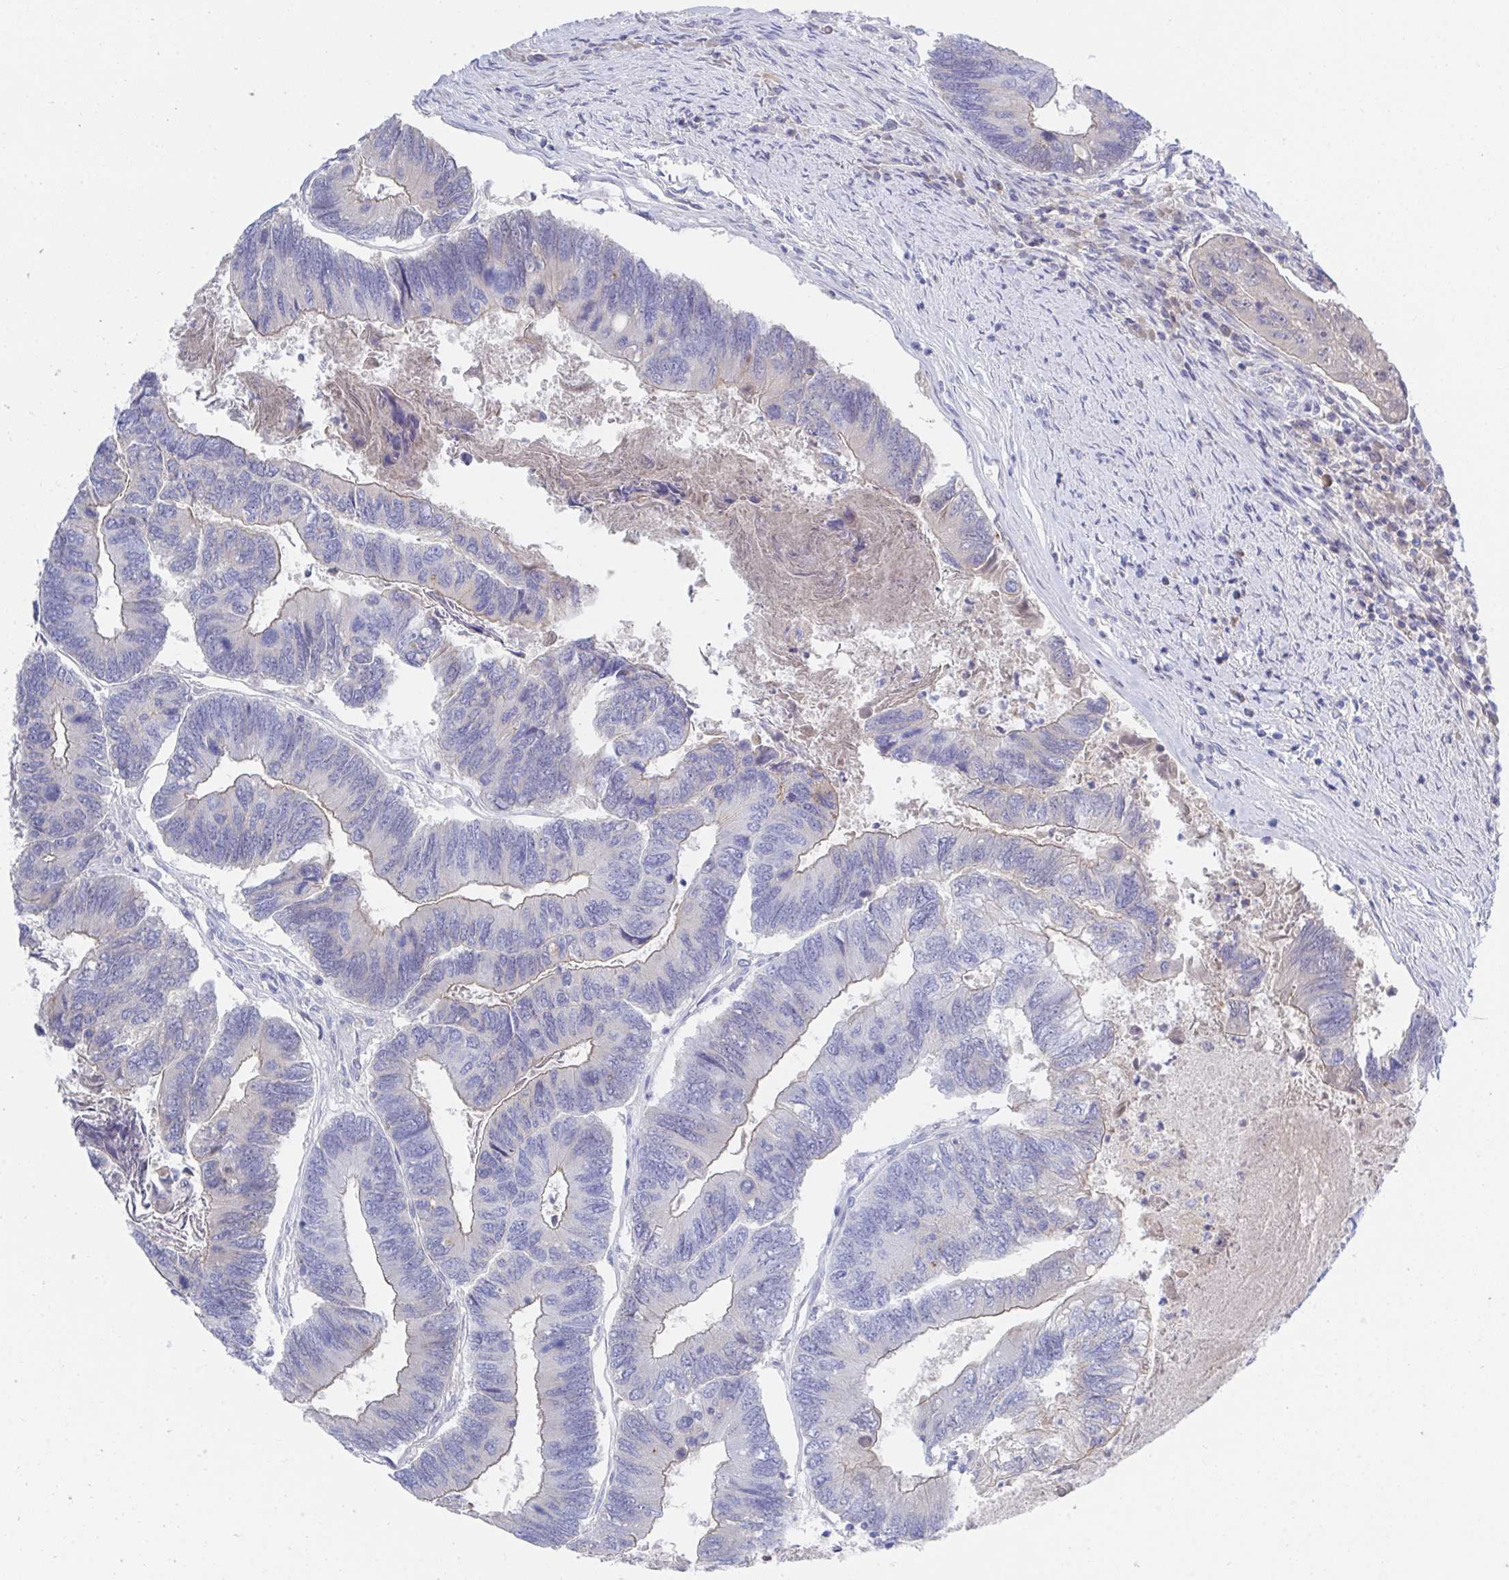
{"staining": {"intensity": "negative", "quantity": "none", "location": "none"}, "tissue": "colorectal cancer", "cell_type": "Tumor cells", "image_type": "cancer", "snomed": [{"axis": "morphology", "description": "Adenocarcinoma, NOS"}, {"axis": "topography", "description": "Colon"}], "caption": "This is a histopathology image of IHC staining of colorectal cancer, which shows no positivity in tumor cells.", "gene": "TNFAIP6", "patient": {"sex": "female", "age": 67}}